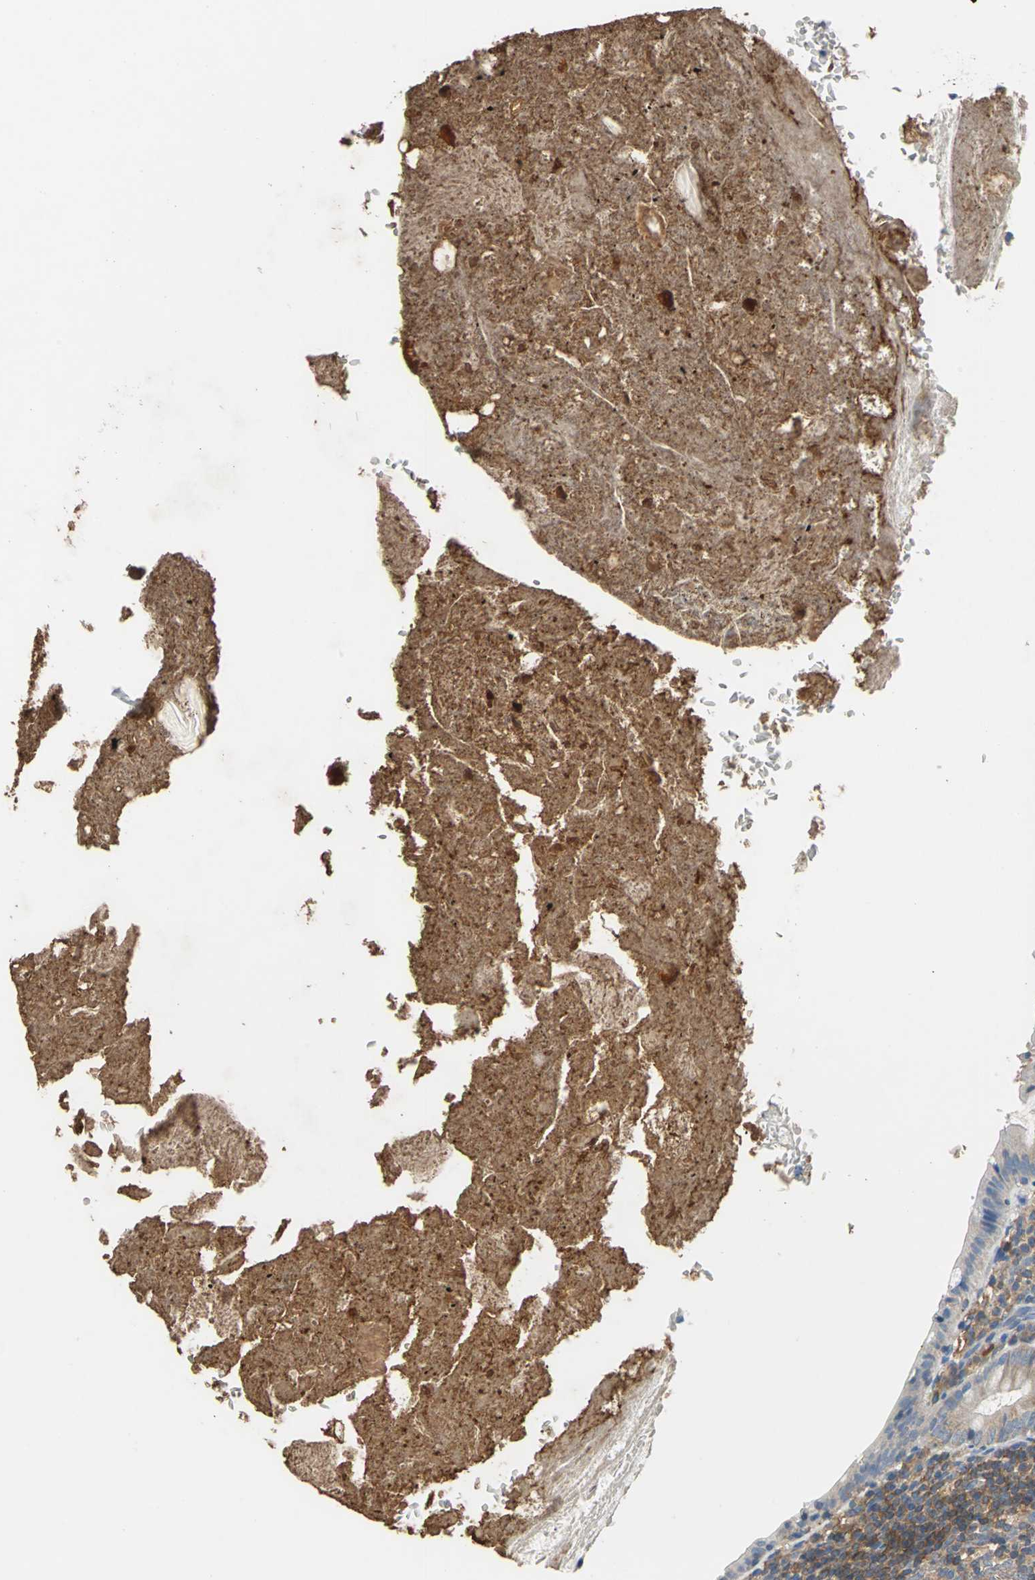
{"staining": {"intensity": "weak", "quantity": ">75%", "location": "cytoplasmic/membranous"}, "tissue": "appendix", "cell_type": "Glandular cells", "image_type": "normal", "snomed": [{"axis": "morphology", "description": "Normal tissue, NOS"}, {"axis": "topography", "description": "Appendix"}], "caption": "Immunohistochemistry photomicrograph of benign appendix: human appendix stained using immunohistochemistry demonstrates low levels of weak protein expression localized specifically in the cytoplasmic/membranous of glandular cells, appearing as a cytoplasmic/membranous brown color.", "gene": "PRKCA", "patient": {"sex": "female", "age": 10}}